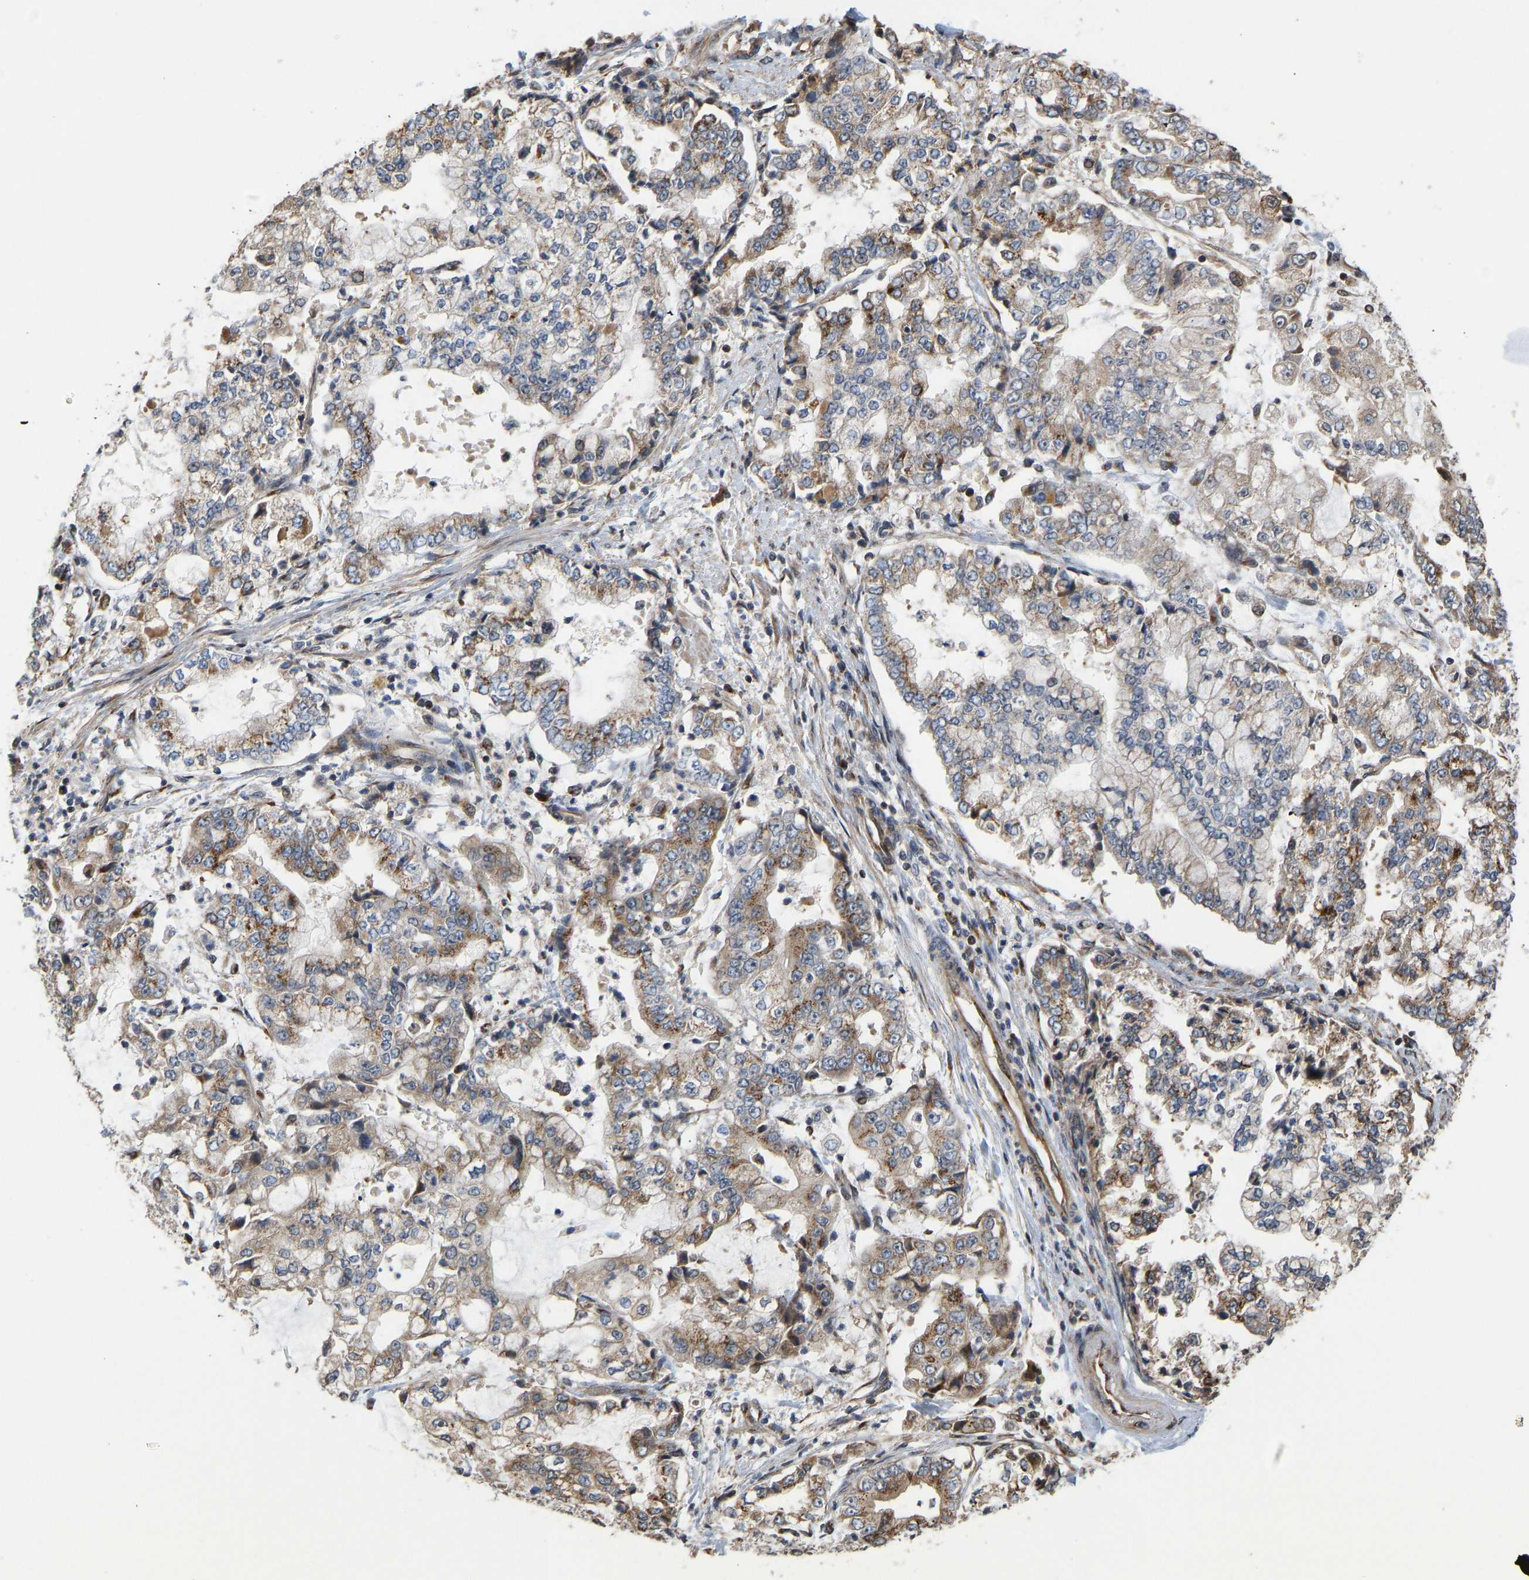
{"staining": {"intensity": "moderate", "quantity": ">75%", "location": "cytoplasmic/membranous"}, "tissue": "stomach cancer", "cell_type": "Tumor cells", "image_type": "cancer", "snomed": [{"axis": "morphology", "description": "Adenocarcinoma, NOS"}, {"axis": "topography", "description": "Stomach"}], "caption": "Brown immunohistochemical staining in human stomach adenocarcinoma demonstrates moderate cytoplasmic/membranous staining in about >75% of tumor cells.", "gene": "YIPF4", "patient": {"sex": "male", "age": 76}}